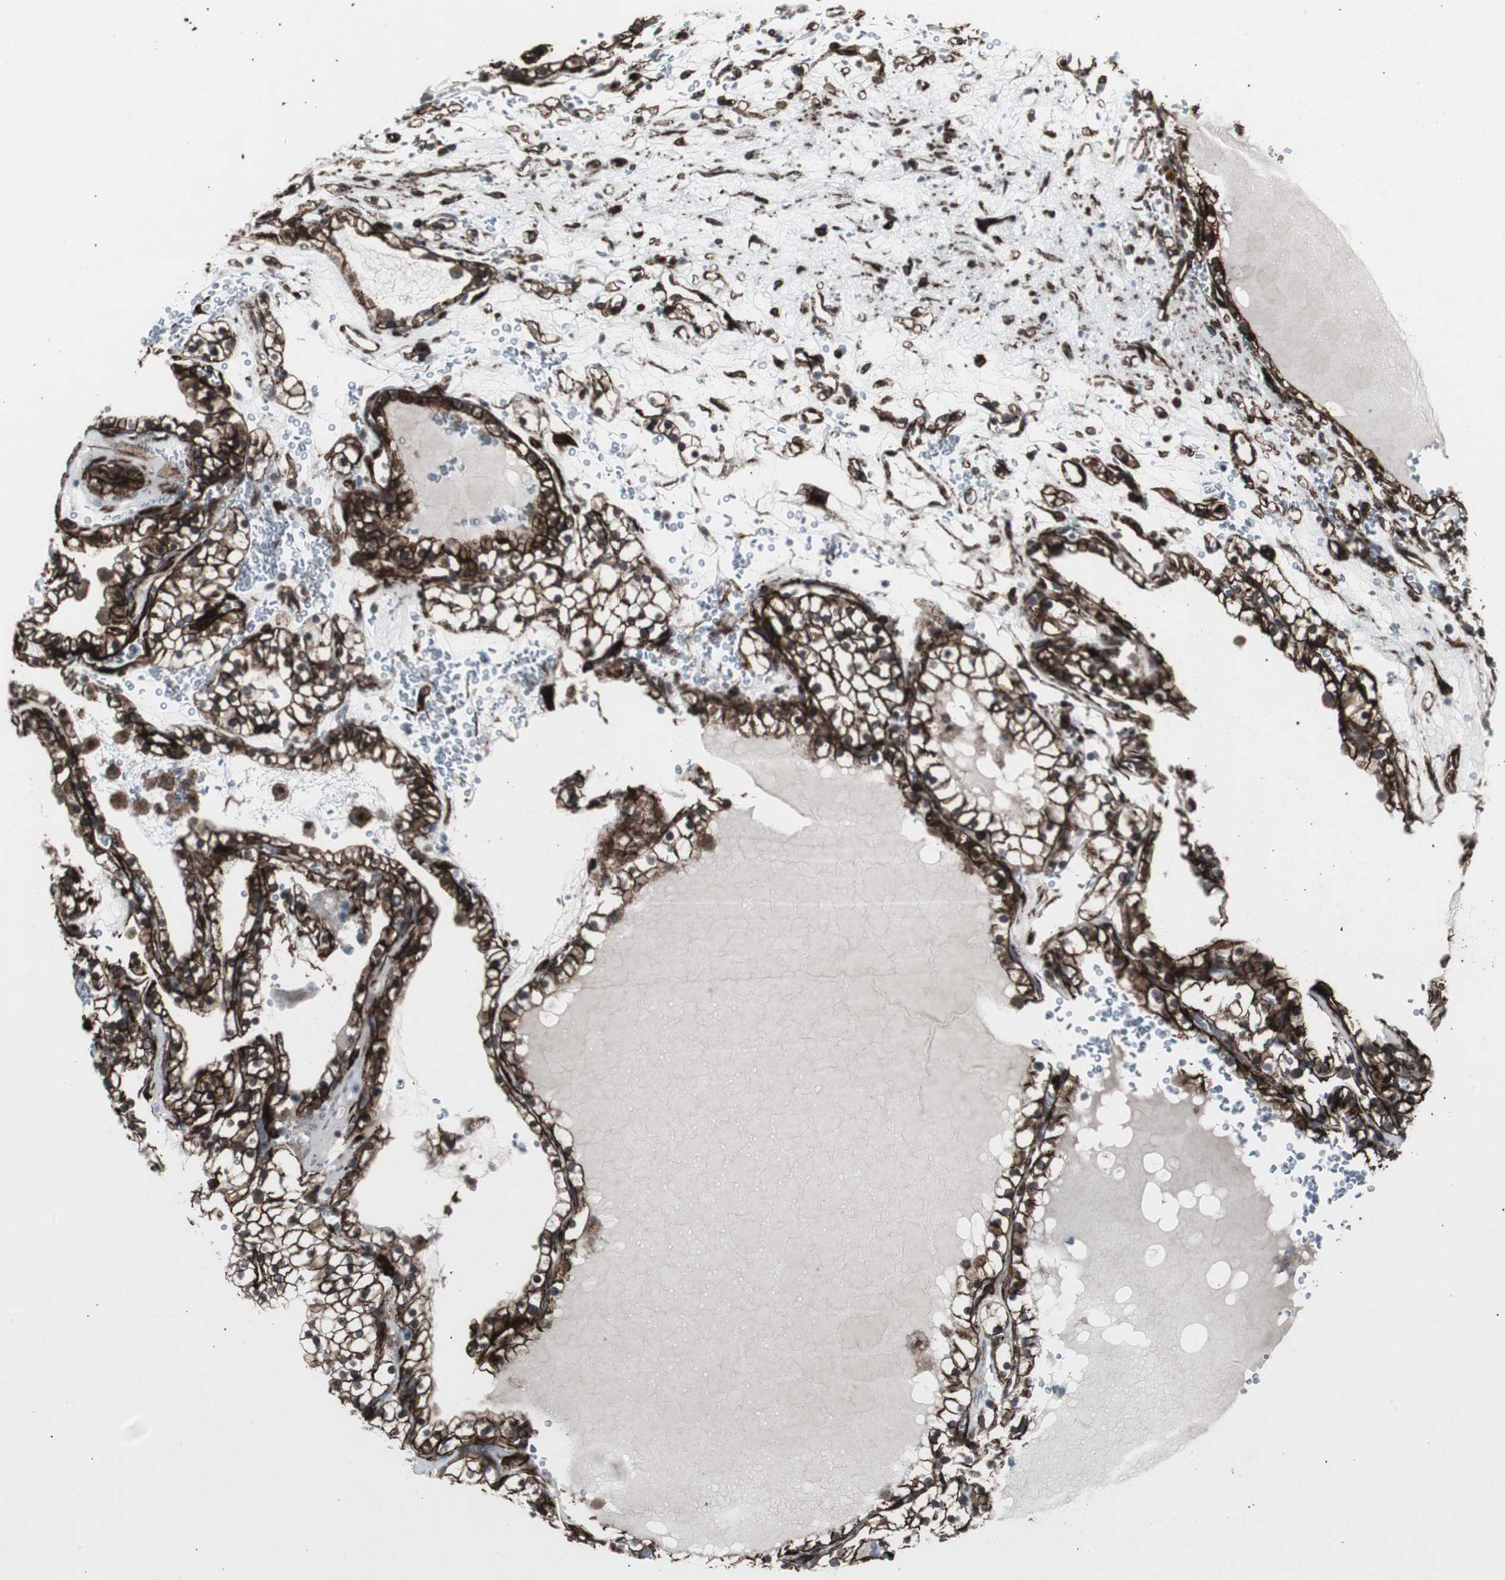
{"staining": {"intensity": "strong", "quantity": ">75%", "location": "cytoplasmic/membranous"}, "tissue": "renal cancer", "cell_type": "Tumor cells", "image_type": "cancer", "snomed": [{"axis": "morphology", "description": "Adenocarcinoma, NOS"}, {"axis": "topography", "description": "Kidney"}], "caption": "Renal cancer was stained to show a protein in brown. There is high levels of strong cytoplasmic/membranous positivity in about >75% of tumor cells. Nuclei are stained in blue.", "gene": "PDGFA", "patient": {"sex": "female", "age": 41}}